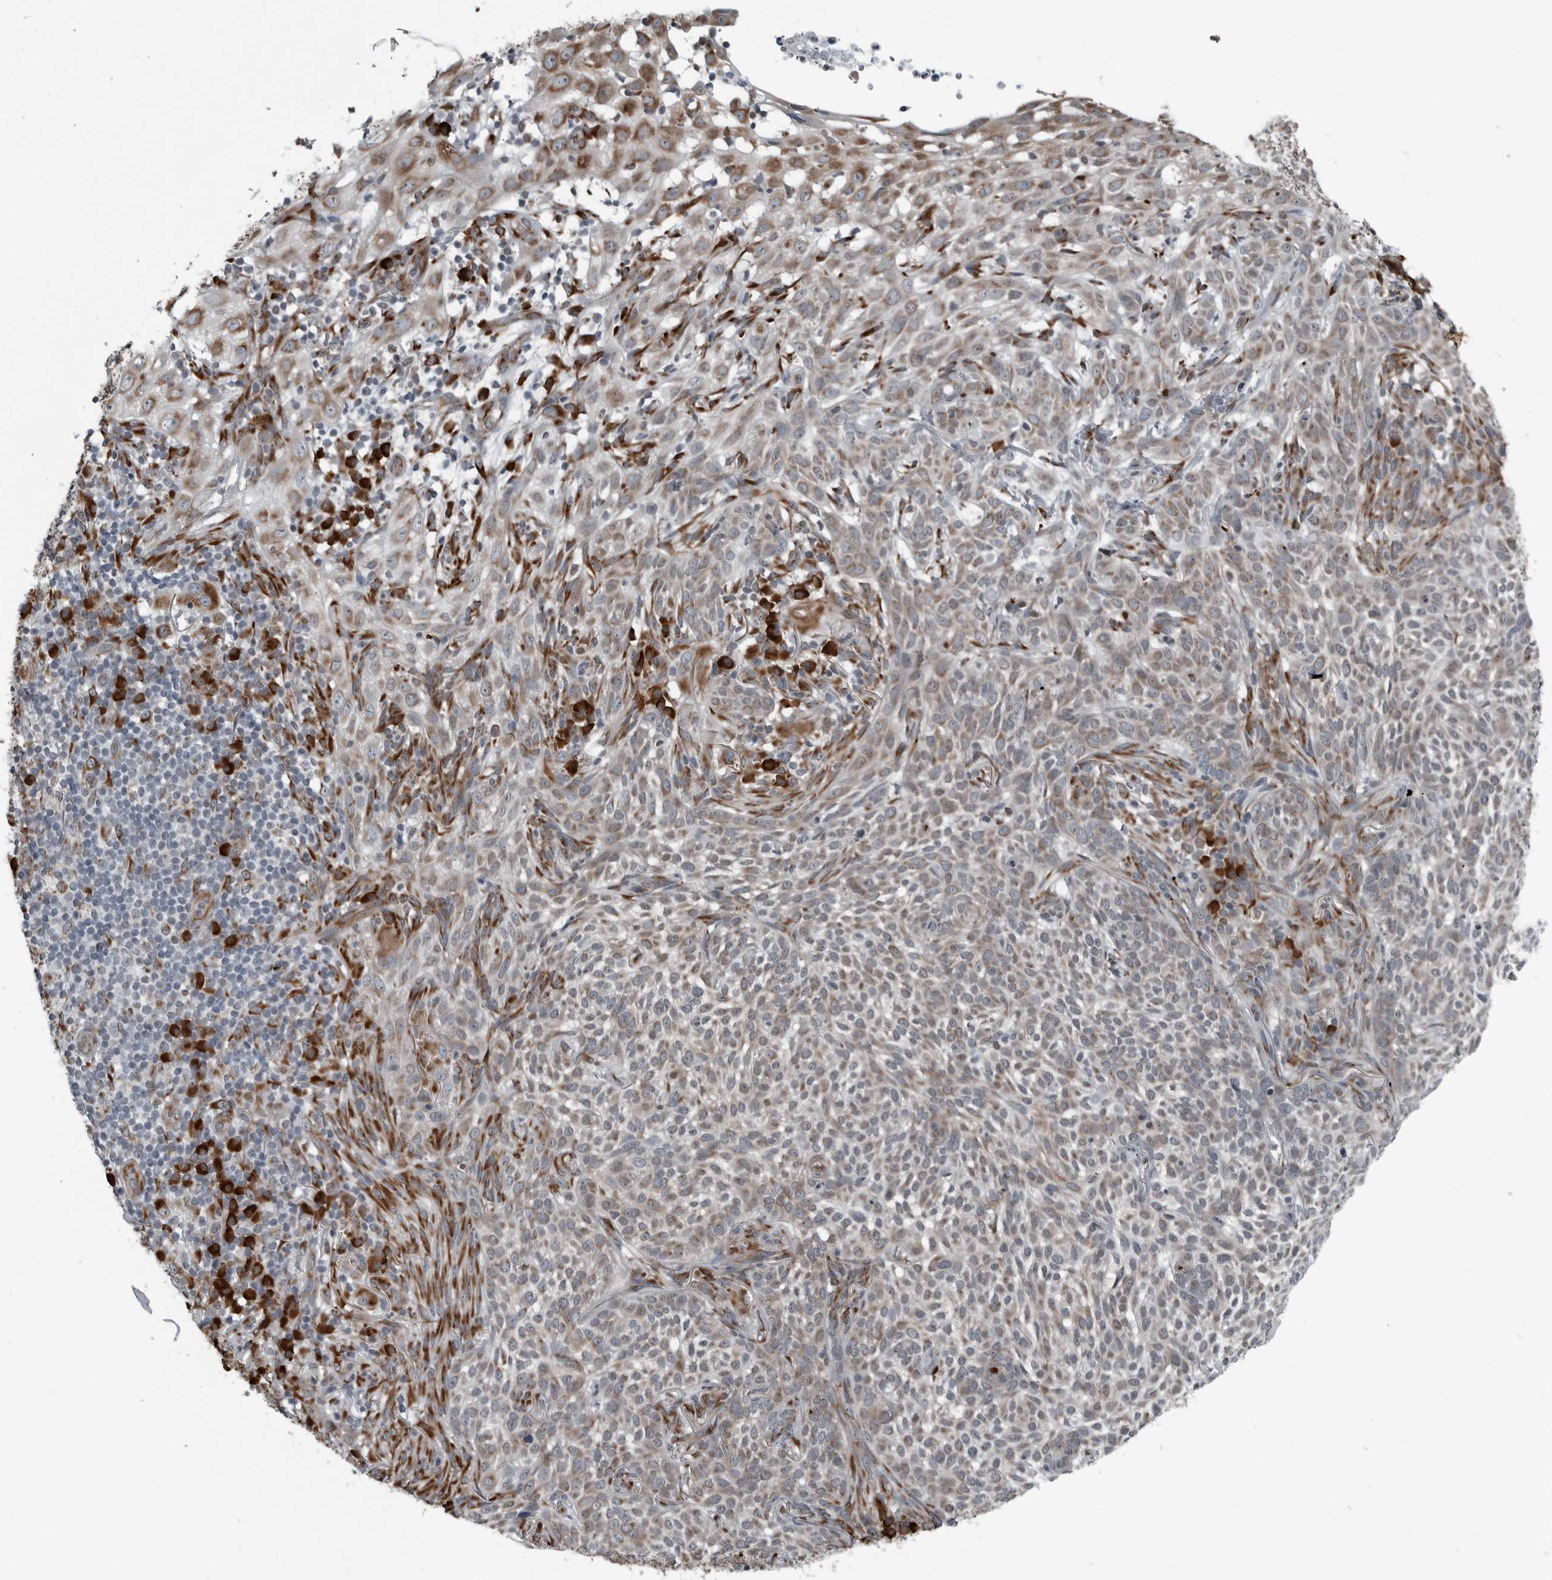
{"staining": {"intensity": "weak", "quantity": ">75%", "location": "cytoplasmic/membranous"}, "tissue": "skin cancer", "cell_type": "Tumor cells", "image_type": "cancer", "snomed": [{"axis": "morphology", "description": "Basal cell carcinoma"}, {"axis": "topography", "description": "Skin"}], "caption": "An image of skin cancer stained for a protein displays weak cytoplasmic/membranous brown staining in tumor cells.", "gene": "CEP85", "patient": {"sex": "female", "age": 64}}